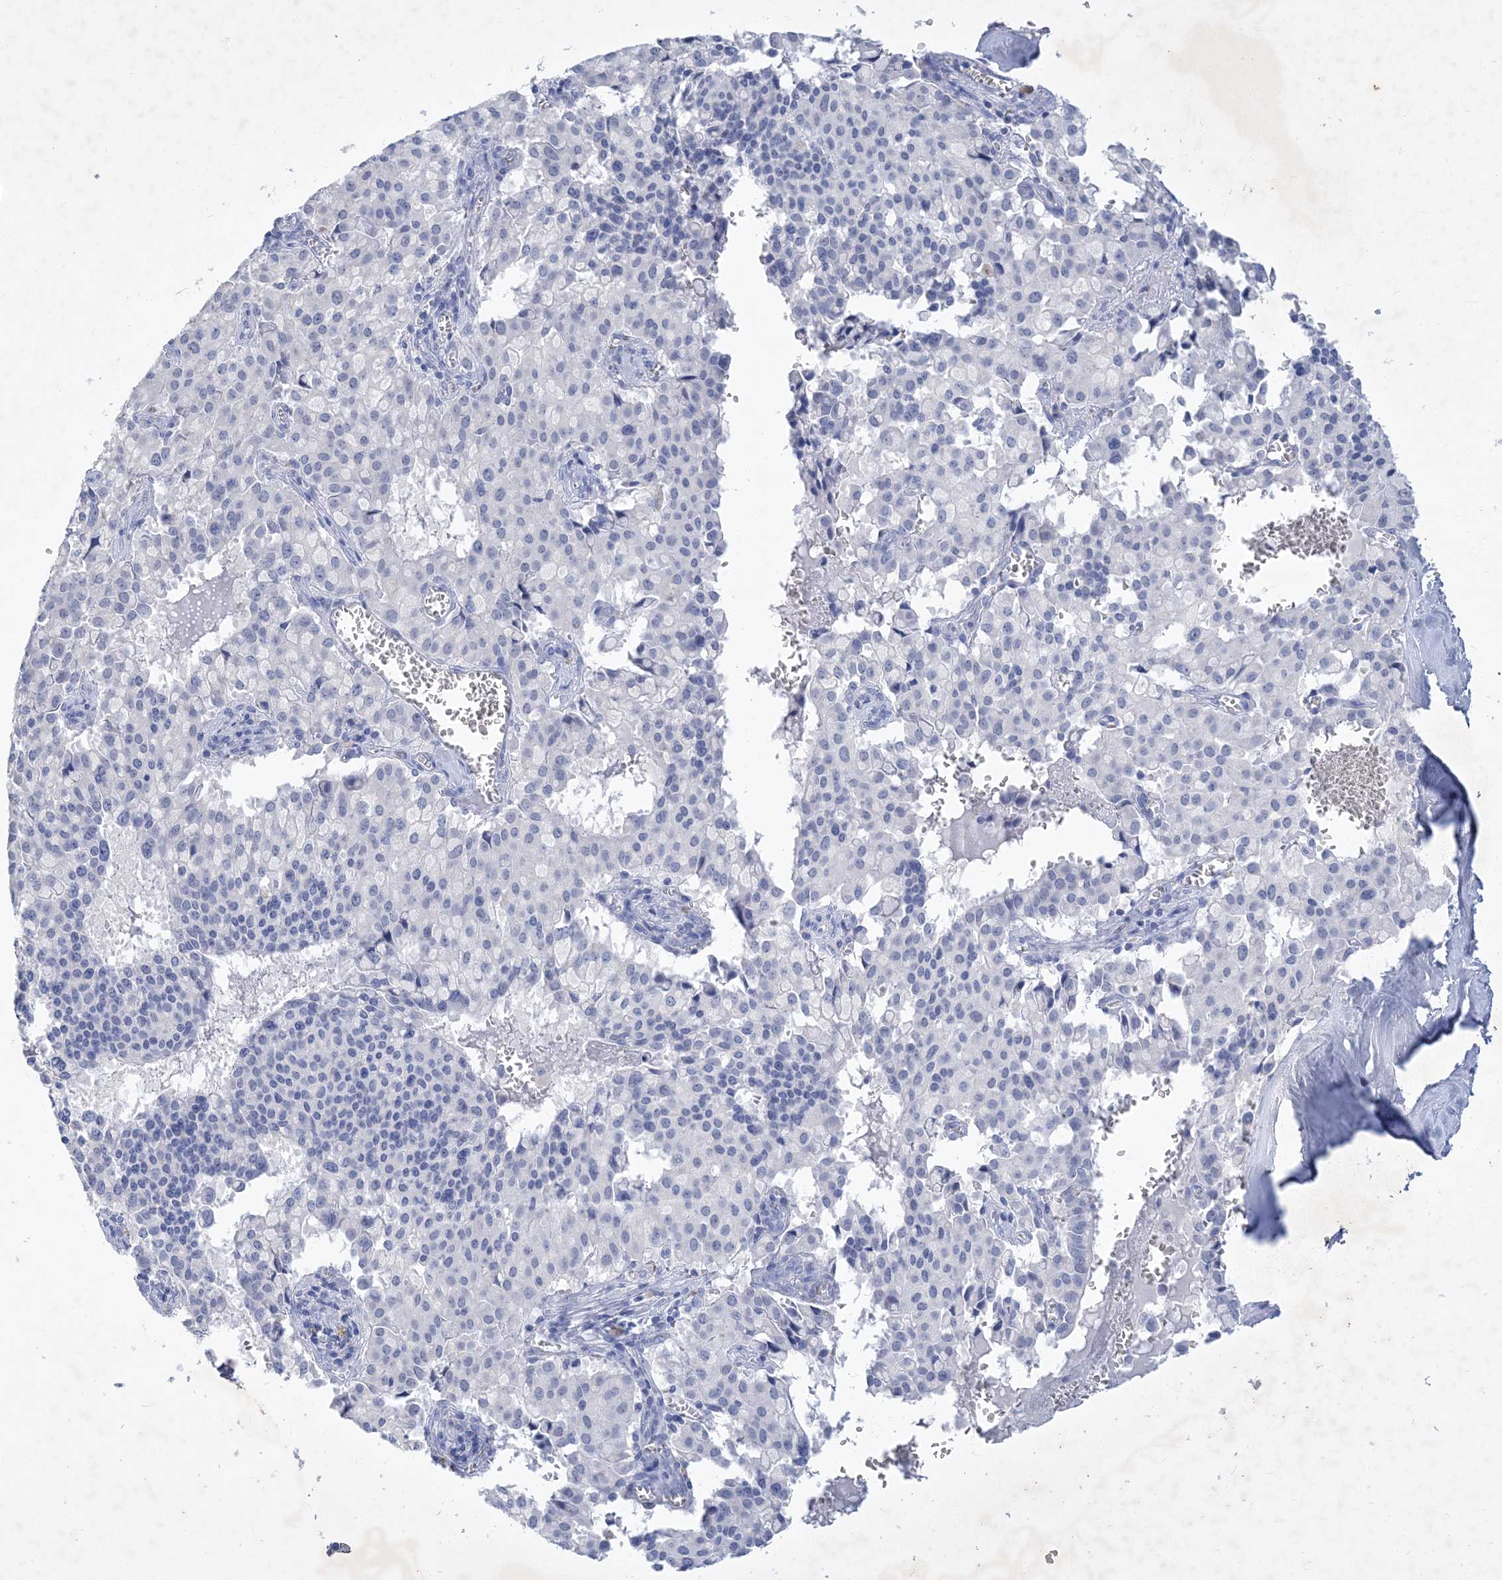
{"staining": {"intensity": "negative", "quantity": "none", "location": "none"}, "tissue": "pancreatic cancer", "cell_type": "Tumor cells", "image_type": "cancer", "snomed": [{"axis": "morphology", "description": "Adenocarcinoma, NOS"}, {"axis": "topography", "description": "Pancreas"}], "caption": "Tumor cells show no significant protein positivity in adenocarcinoma (pancreatic).", "gene": "COPS8", "patient": {"sex": "male", "age": 65}}